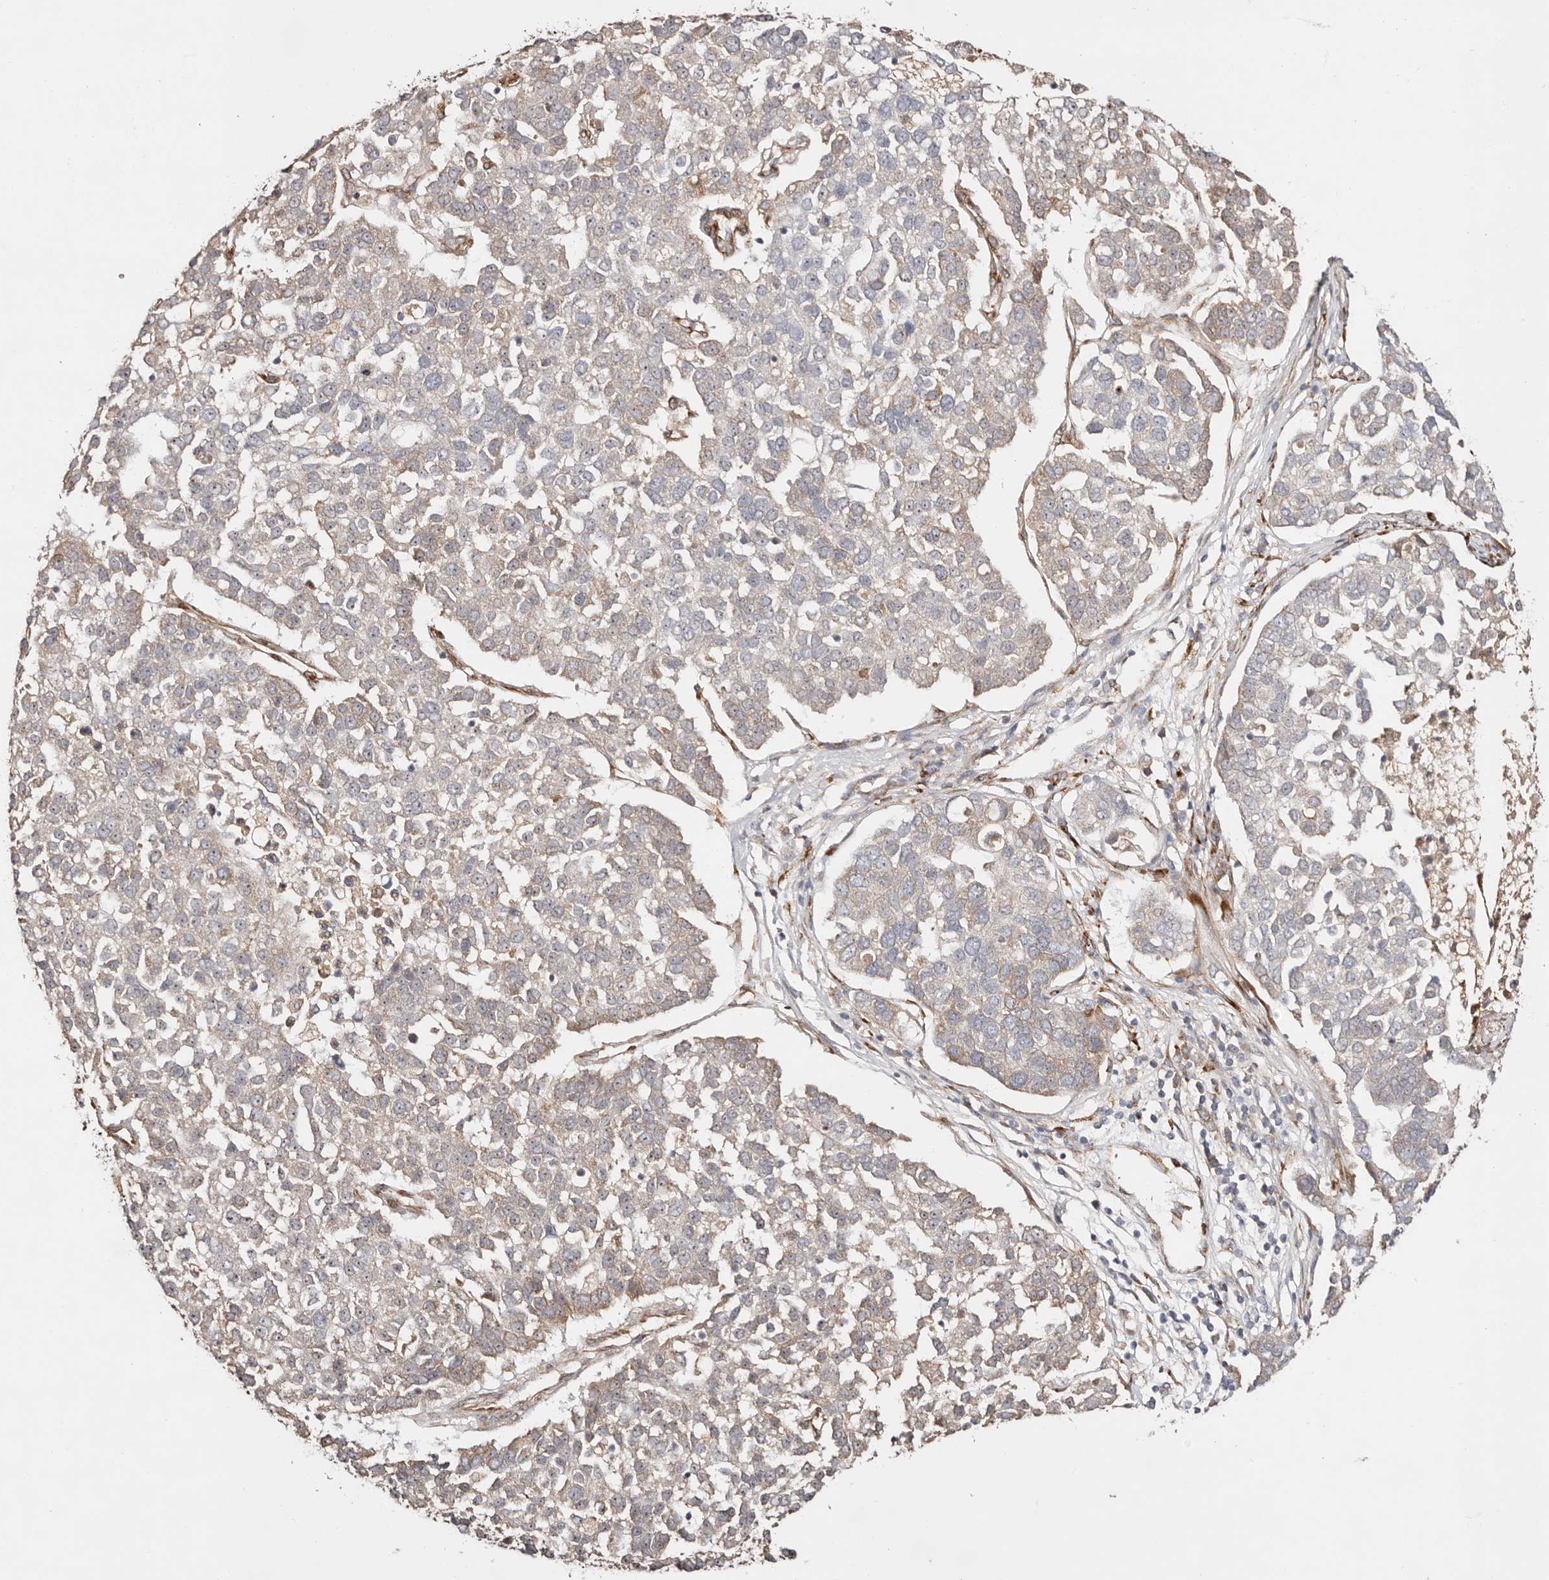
{"staining": {"intensity": "weak", "quantity": "<25%", "location": "cytoplasmic/membranous"}, "tissue": "pancreatic cancer", "cell_type": "Tumor cells", "image_type": "cancer", "snomed": [{"axis": "morphology", "description": "Adenocarcinoma, NOS"}, {"axis": "topography", "description": "Pancreas"}], "caption": "There is no significant positivity in tumor cells of pancreatic cancer.", "gene": "SERPINH1", "patient": {"sex": "female", "age": 61}}